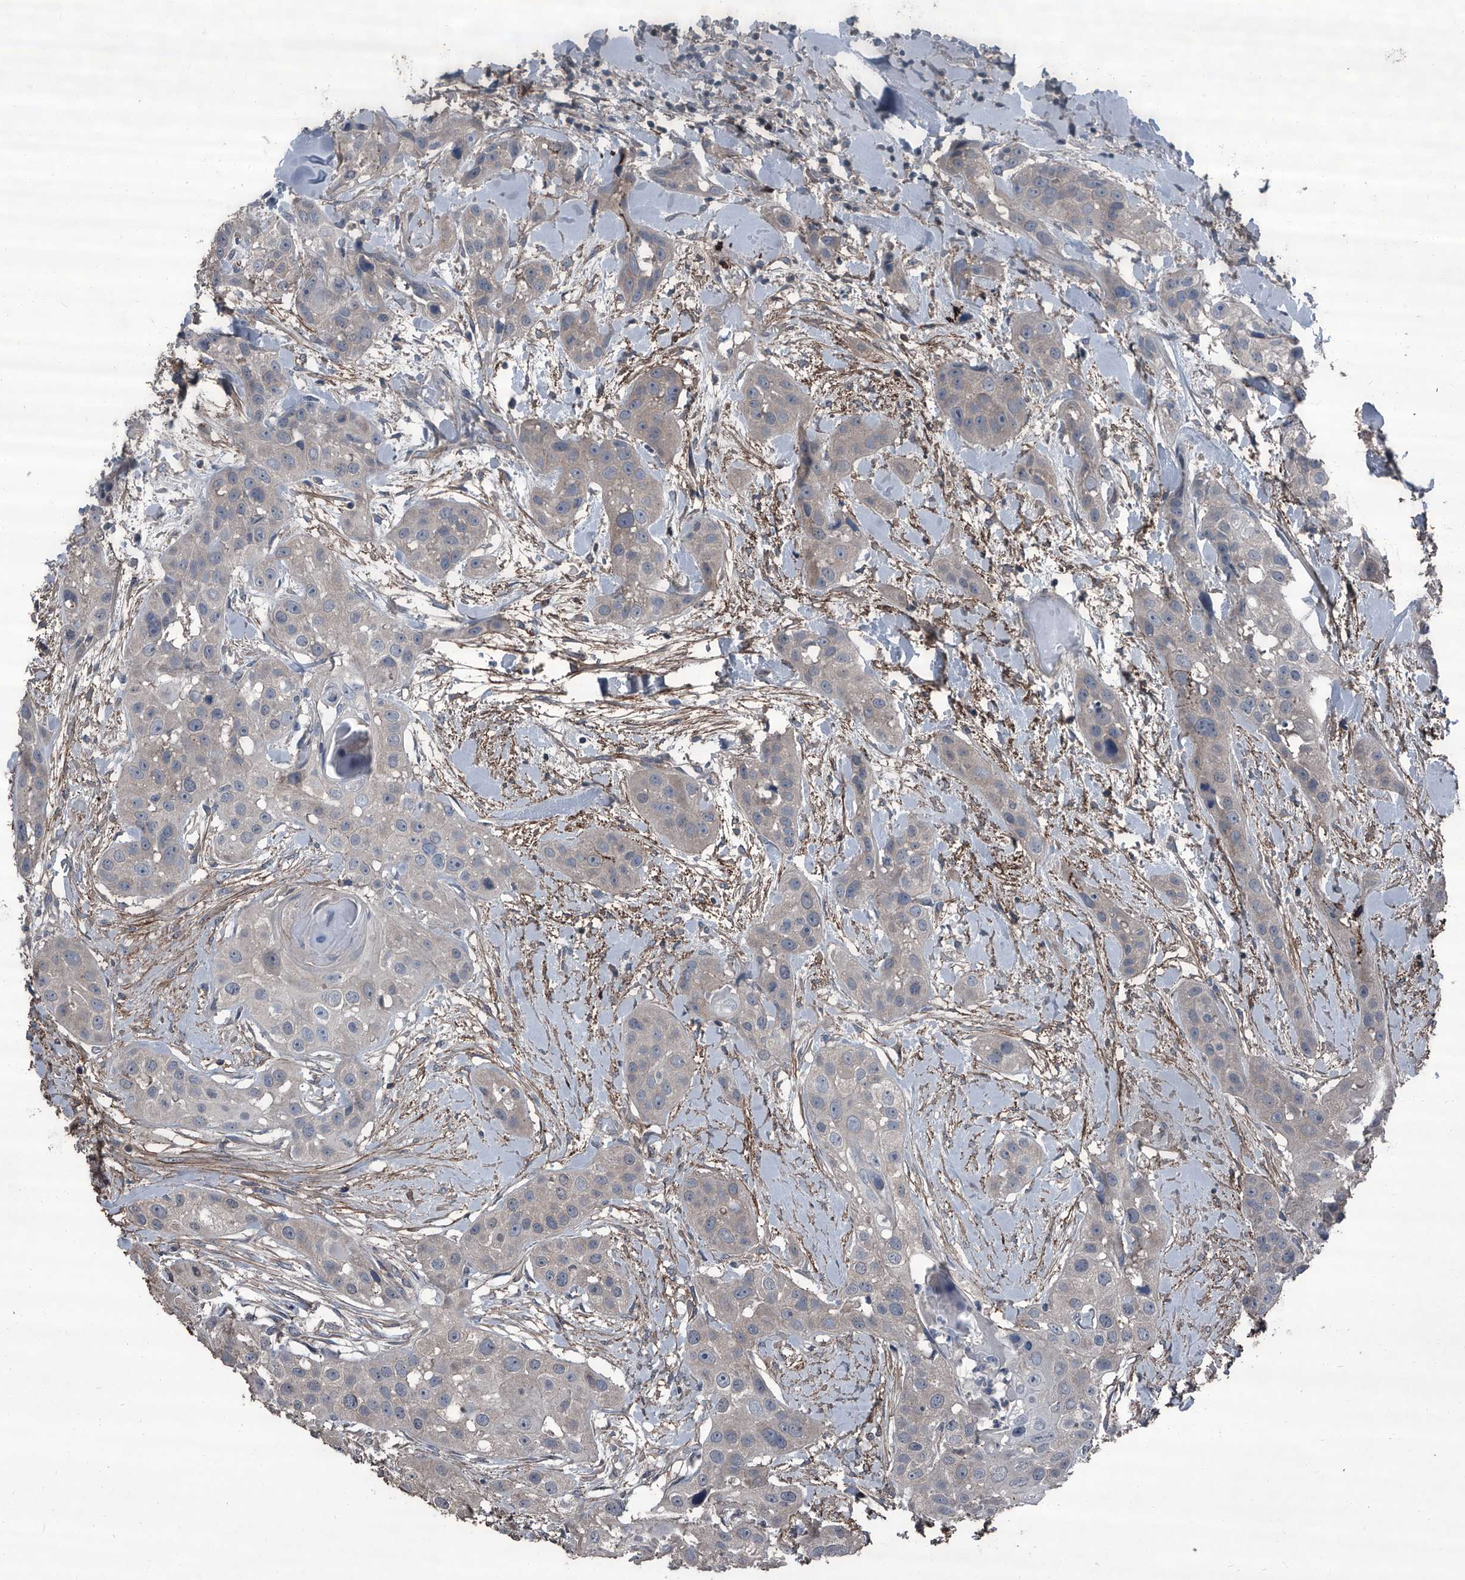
{"staining": {"intensity": "negative", "quantity": "none", "location": "none"}, "tissue": "head and neck cancer", "cell_type": "Tumor cells", "image_type": "cancer", "snomed": [{"axis": "morphology", "description": "Normal tissue, NOS"}, {"axis": "morphology", "description": "Squamous cell carcinoma, NOS"}, {"axis": "topography", "description": "Skeletal muscle"}, {"axis": "topography", "description": "Head-Neck"}], "caption": "Immunohistochemical staining of human squamous cell carcinoma (head and neck) shows no significant staining in tumor cells.", "gene": "OARD1", "patient": {"sex": "male", "age": 51}}